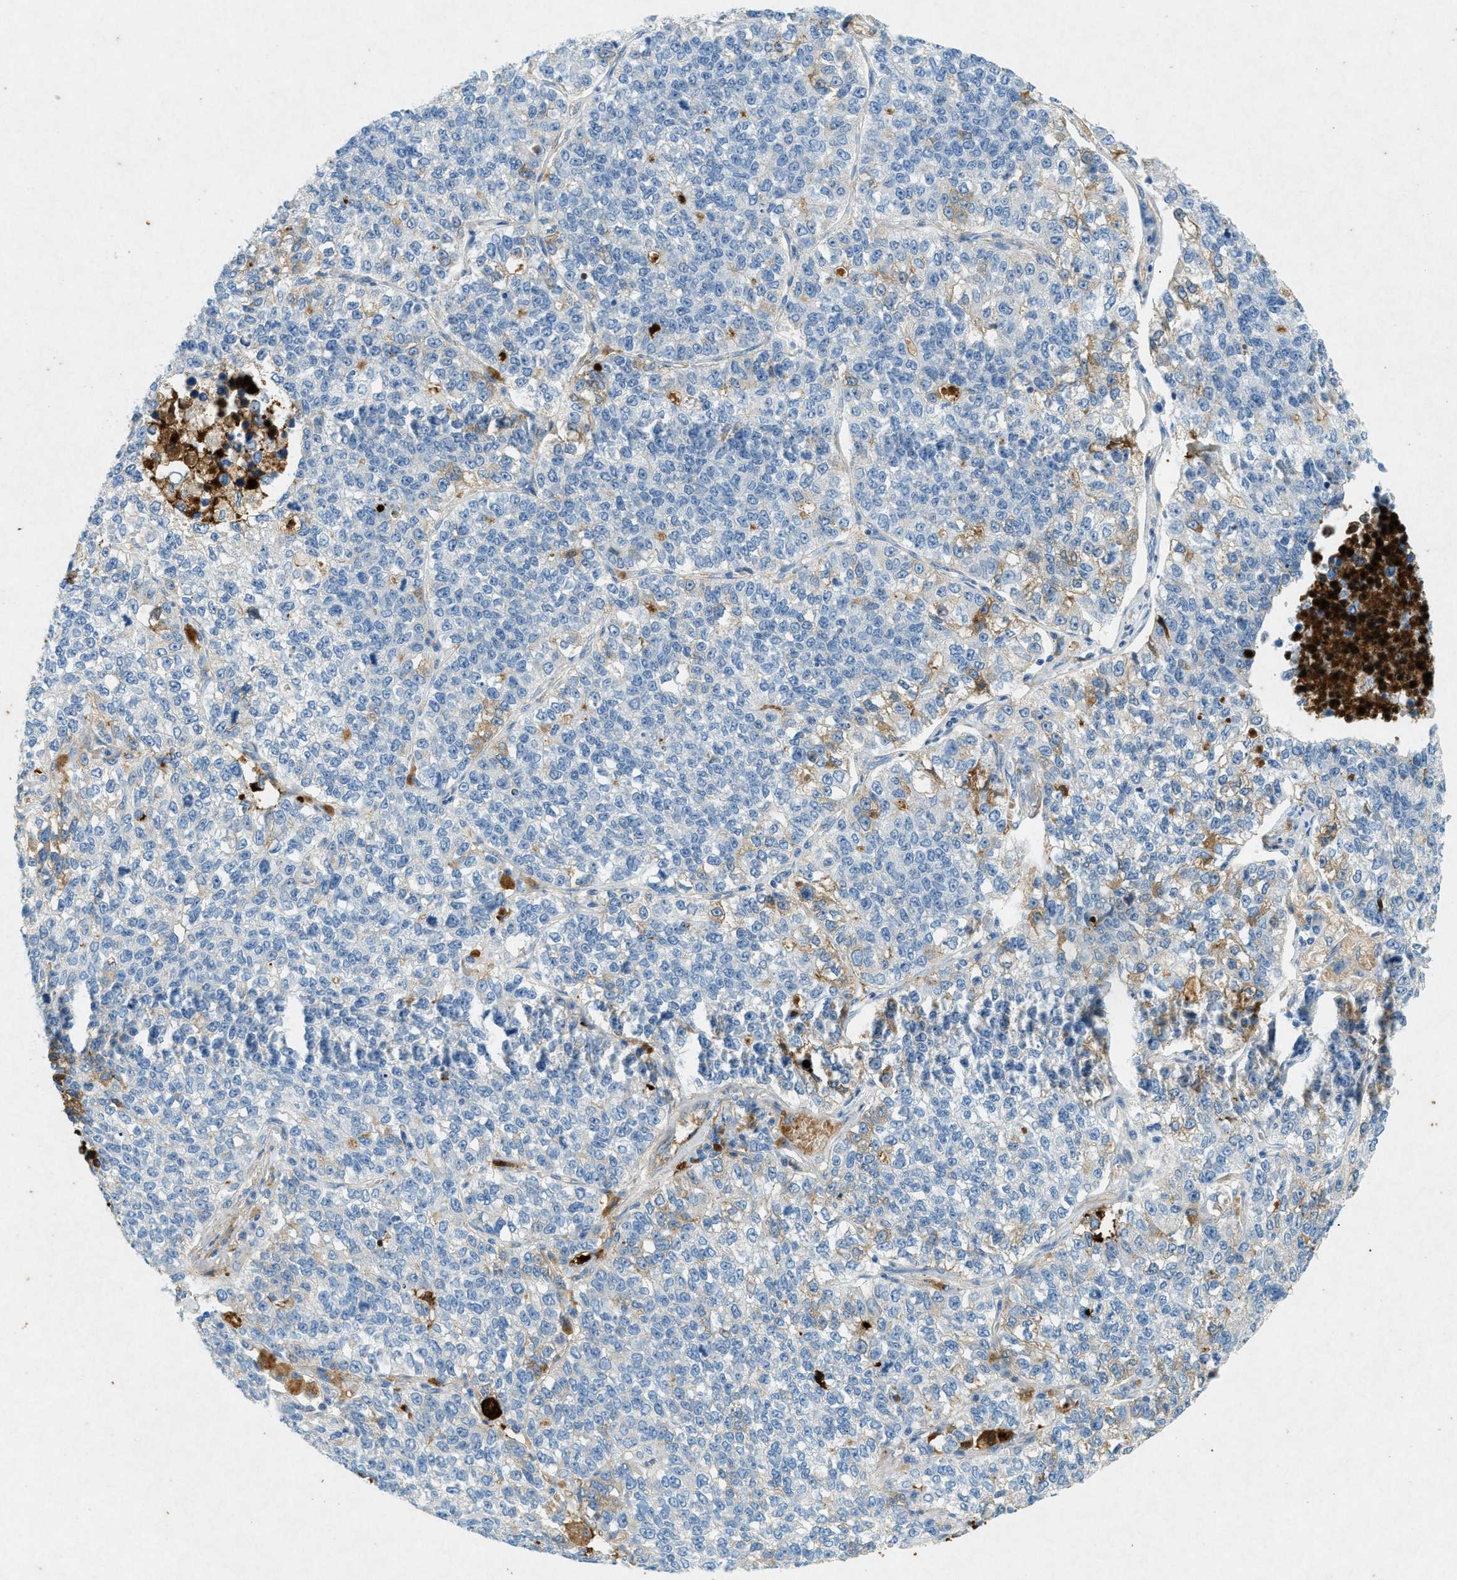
{"staining": {"intensity": "weak", "quantity": "<25%", "location": "cytoplasmic/membranous"}, "tissue": "lung cancer", "cell_type": "Tumor cells", "image_type": "cancer", "snomed": [{"axis": "morphology", "description": "Adenocarcinoma, NOS"}, {"axis": "topography", "description": "Lung"}], "caption": "Lung cancer stained for a protein using immunohistochemistry (IHC) shows no positivity tumor cells.", "gene": "F2", "patient": {"sex": "male", "age": 49}}